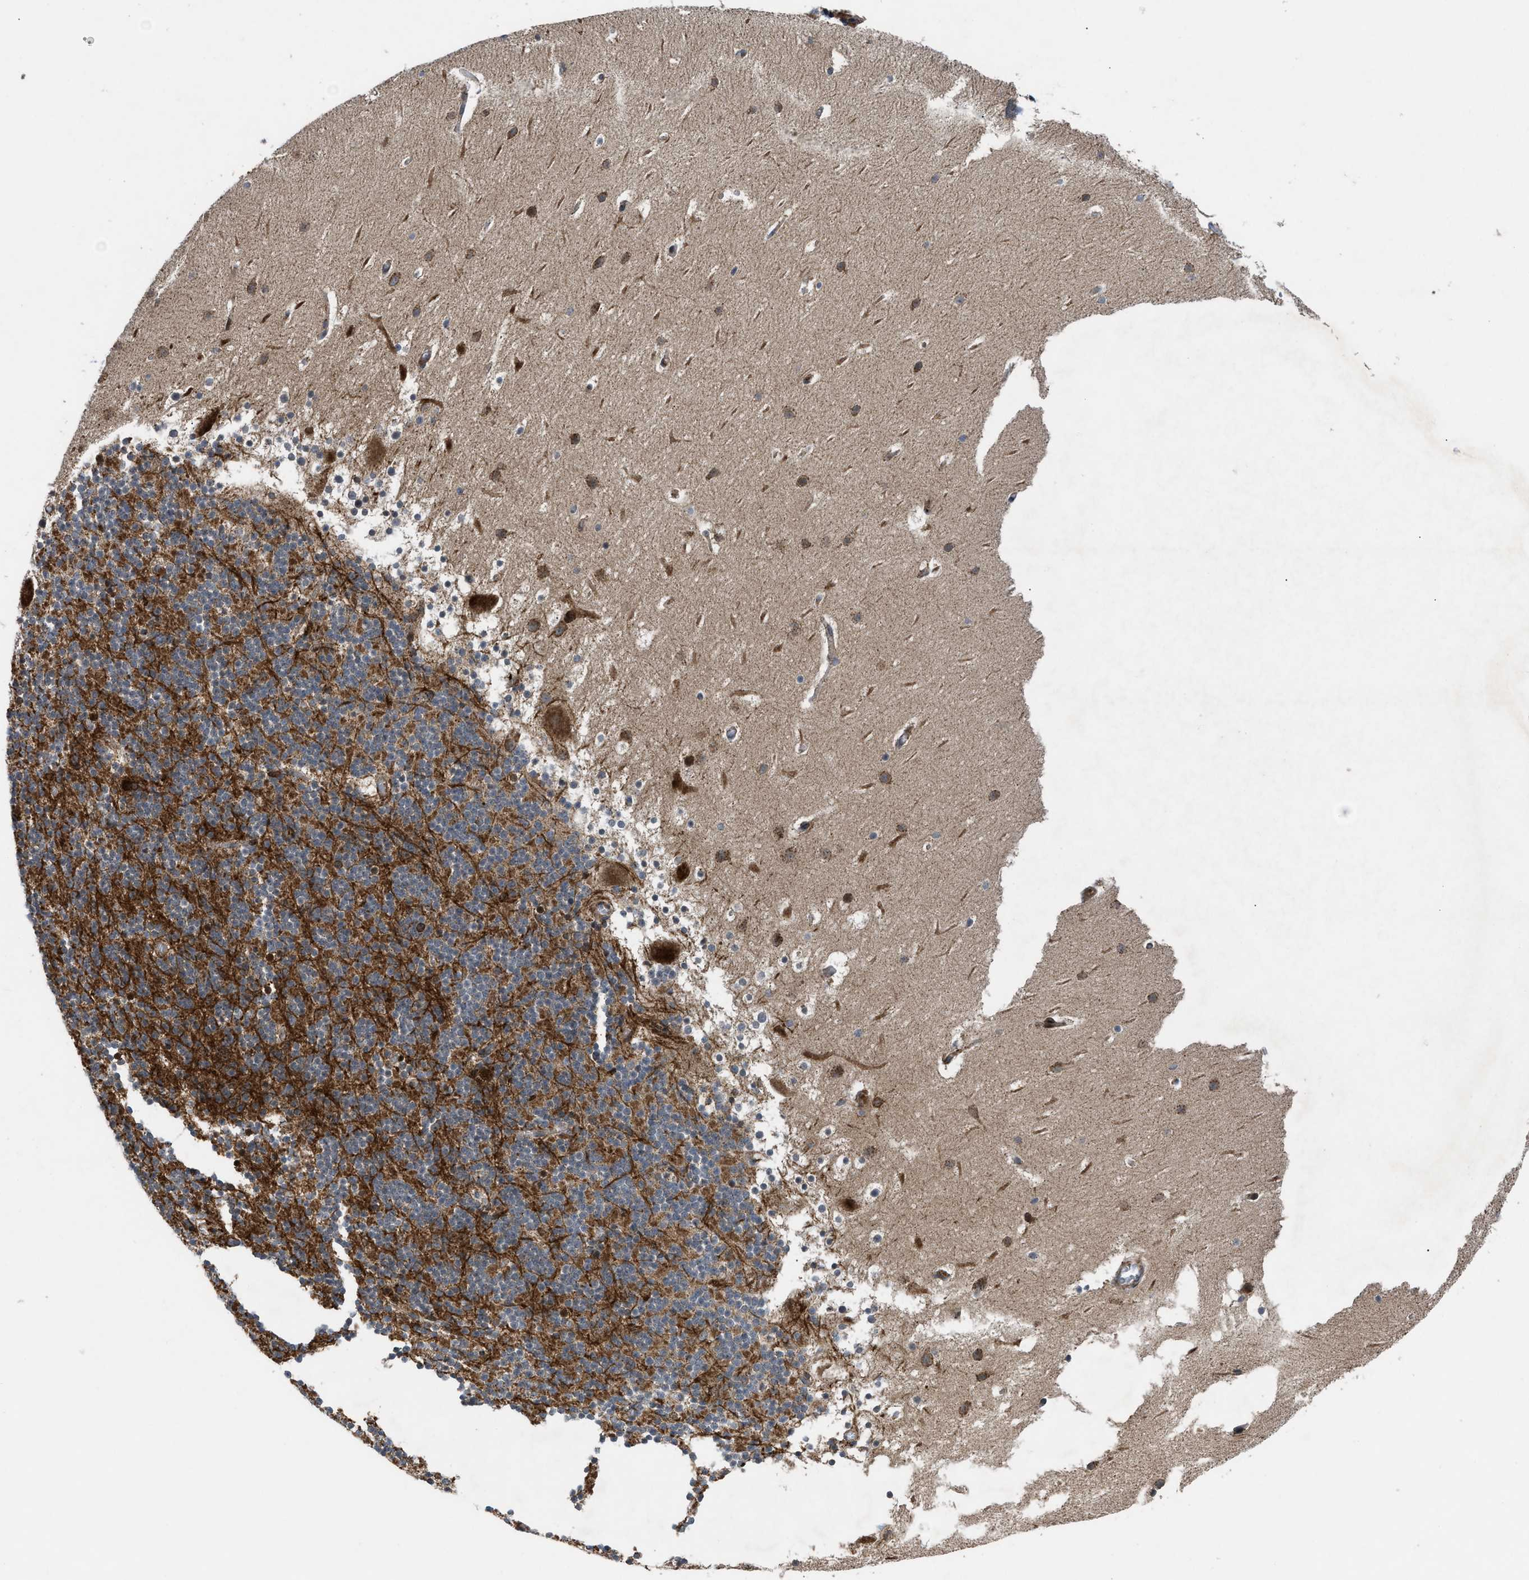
{"staining": {"intensity": "strong", "quantity": "25%-75%", "location": "cytoplasmic/membranous"}, "tissue": "cerebellum", "cell_type": "Cells in granular layer", "image_type": "normal", "snomed": [{"axis": "morphology", "description": "Normal tissue, NOS"}, {"axis": "topography", "description": "Cerebellum"}], "caption": "Immunohistochemical staining of benign human cerebellum reveals 25%-75% levels of strong cytoplasmic/membranous protein expression in about 25%-75% of cells in granular layer.", "gene": "AP3M2", "patient": {"sex": "male", "age": 45}}